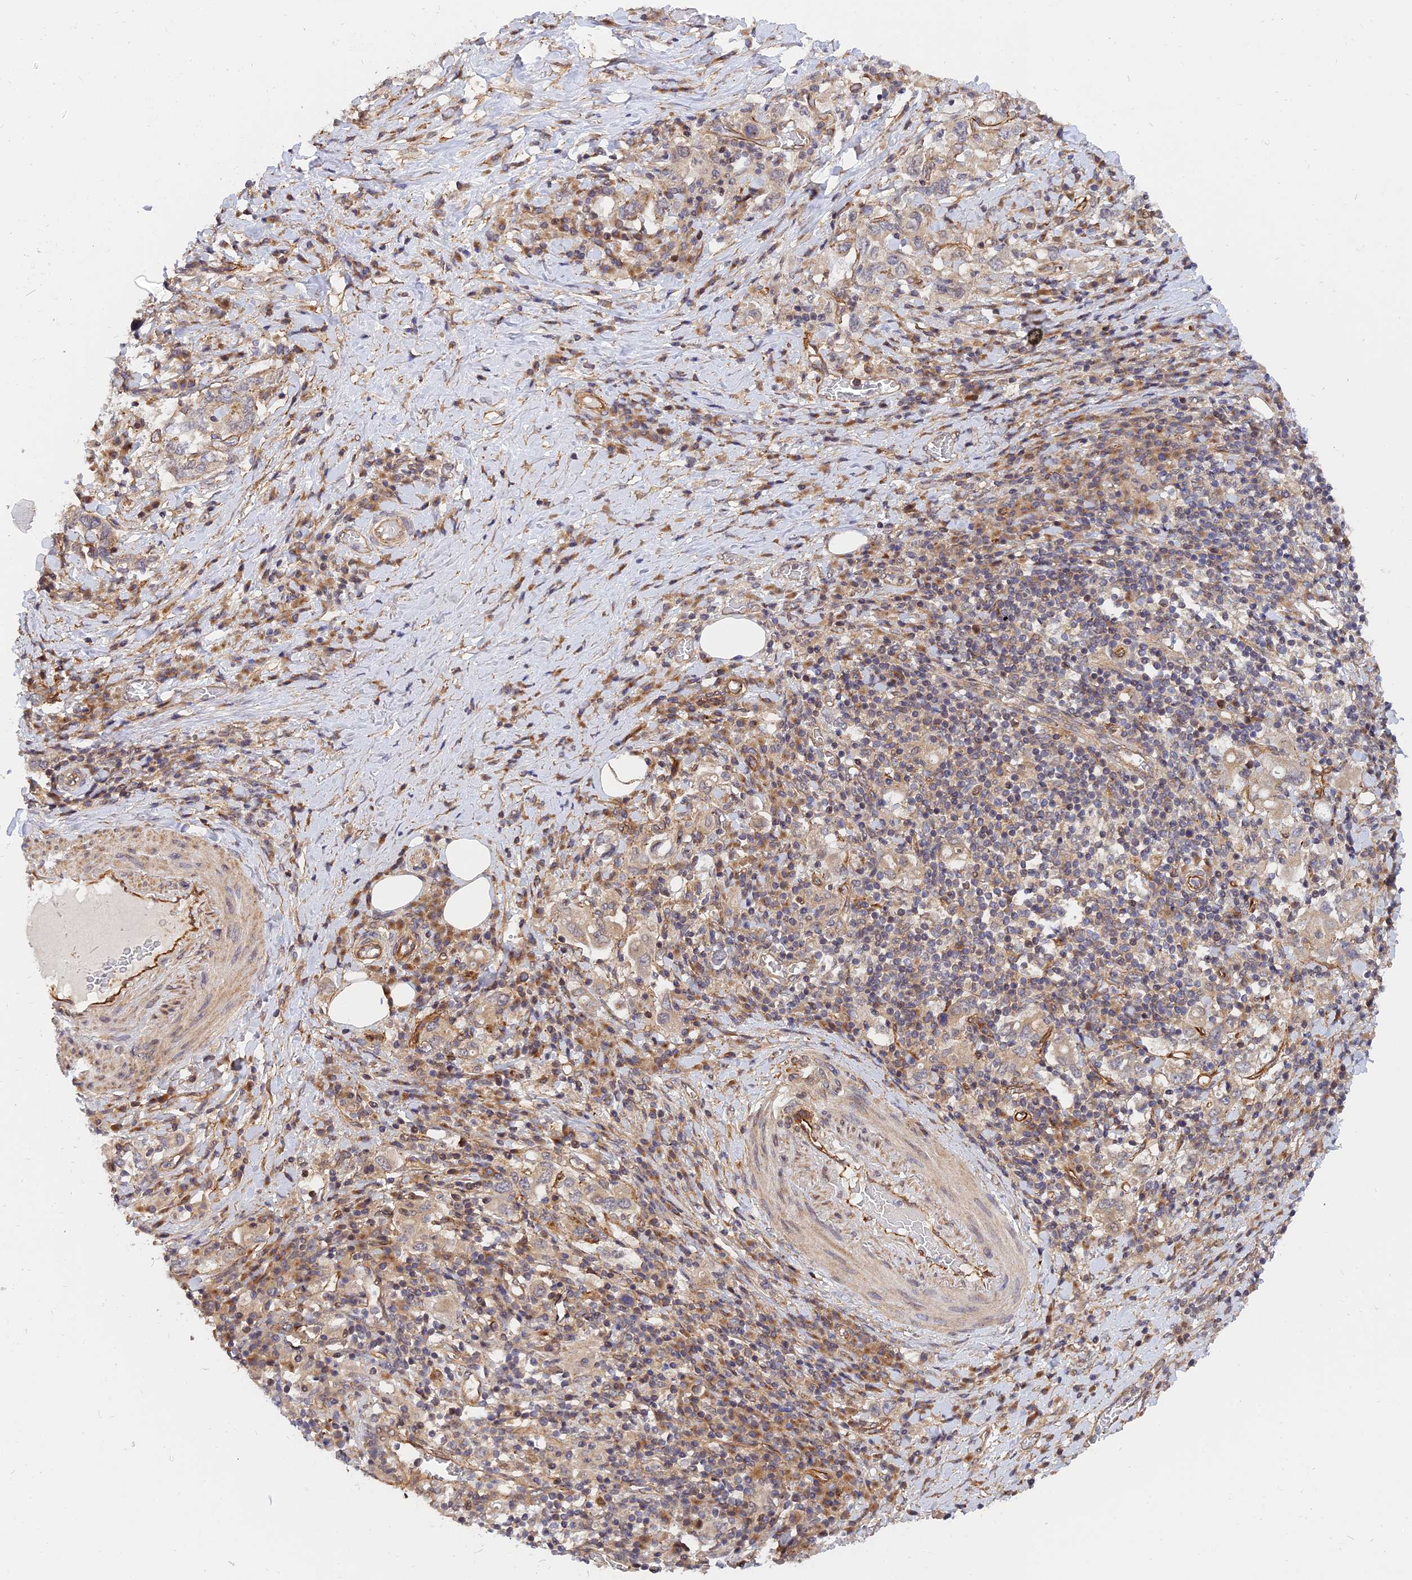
{"staining": {"intensity": "weak", "quantity": "<25%", "location": "cytoplasmic/membranous"}, "tissue": "stomach cancer", "cell_type": "Tumor cells", "image_type": "cancer", "snomed": [{"axis": "morphology", "description": "Adenocarcinoma, NOS"}, {"axis": "topography", "description": "Stomach, upper"}, {"axis": "topography", "description": "Stomach"}], "caption": "A high-resolution micrograph shows immunohistochemistry (IHC) staining of stomach cancer, which demonstrates no significant staining in tumor cells. The staining was performed using DAB to visualize the protein expression in brown, while the nuclei were stained in blue with hematoxylin (Magnification: 20x).", "gene": "WDR41", "patient": {"sex": "male", "age": 62}}